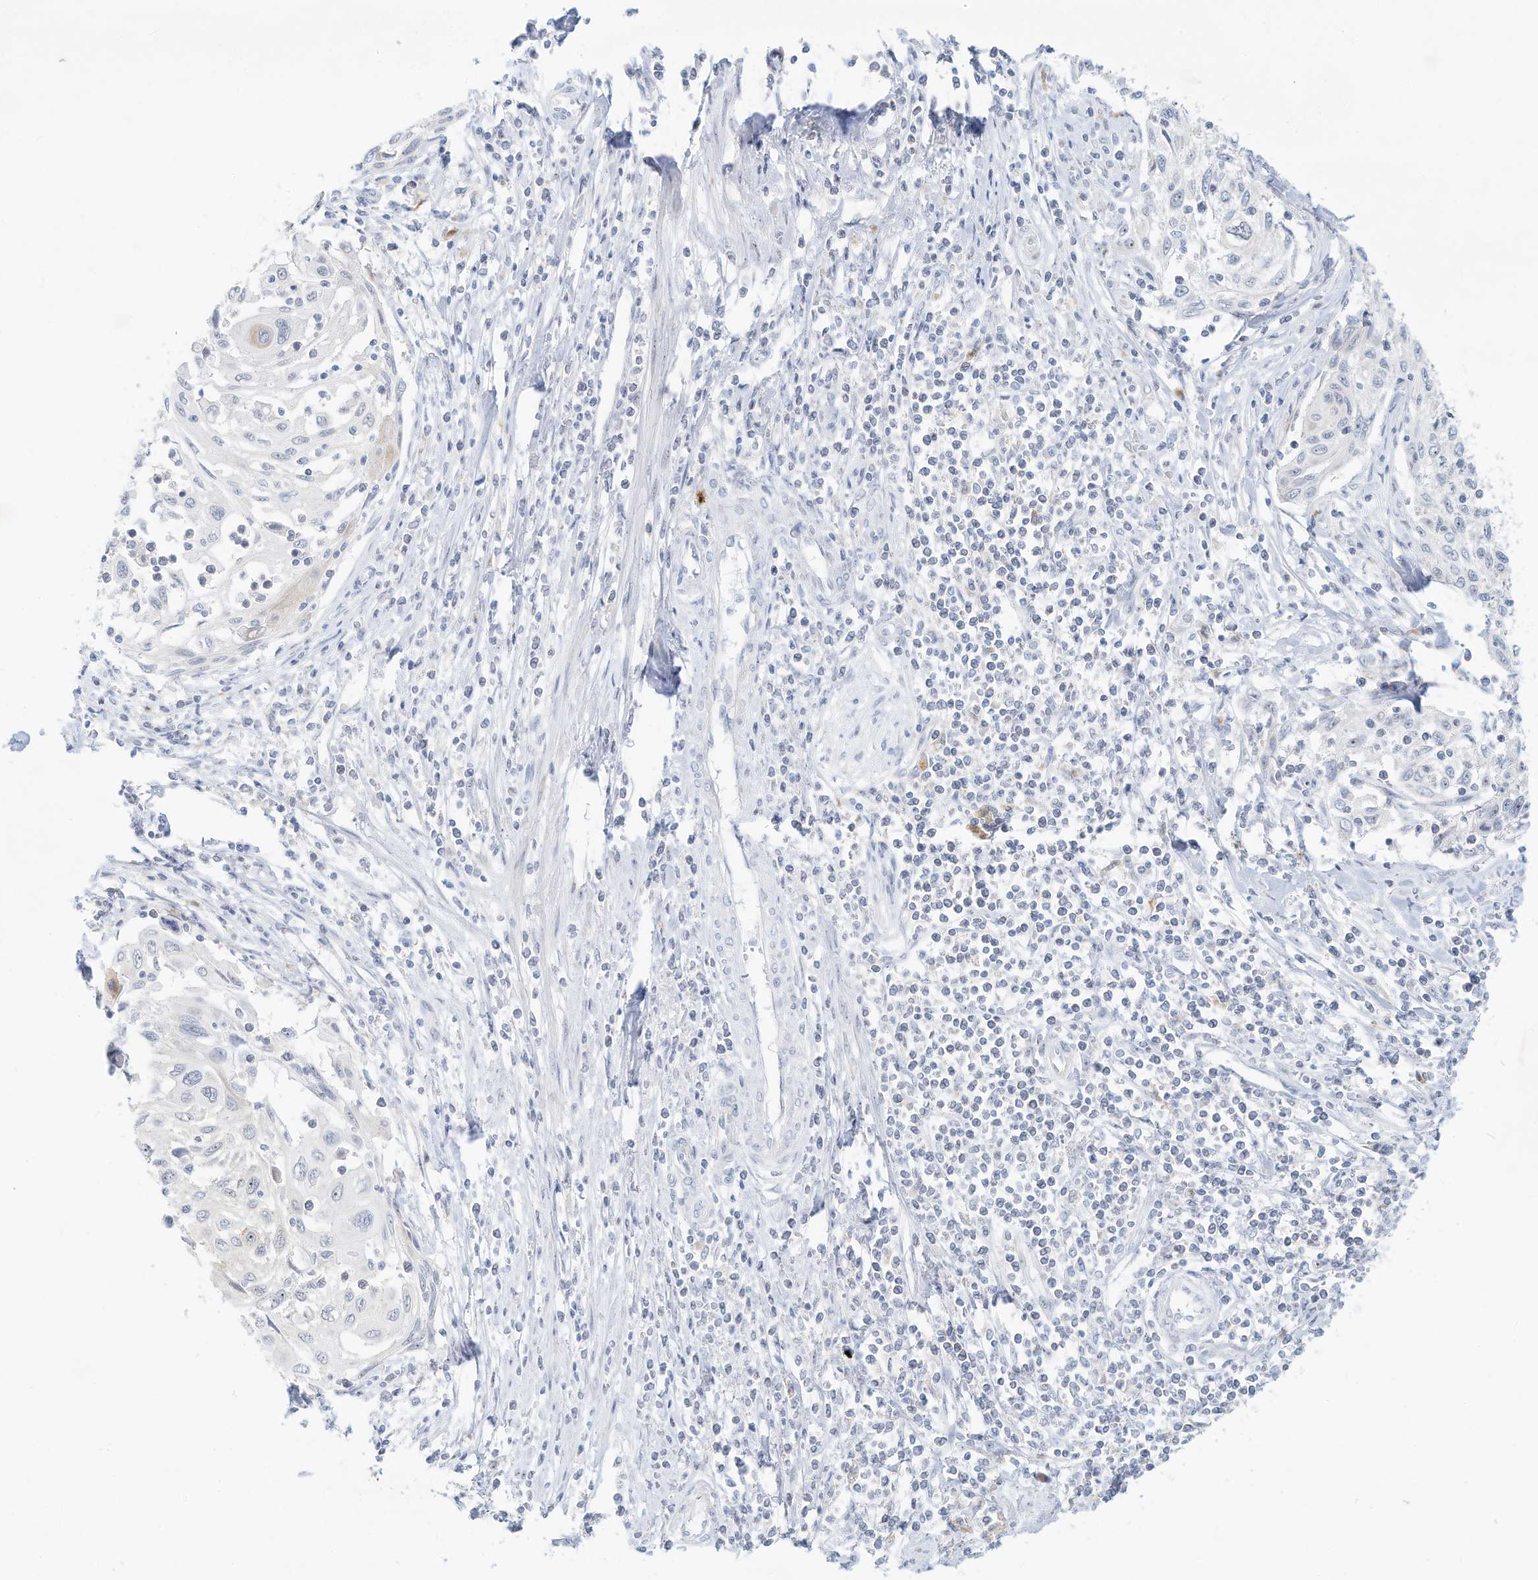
{"staining": {"intensity": "negative", "quantity": "none", "location": "none"}, "tissue": "cervical cancer", "cell_type": "Tumor cells", "image_type": "cancer", "snomed": [{"axis": "morphology", "description": "Squamous cell carcinoma, NOS"}, {"axis": "topography", "description": "Cervix"}], "caption": "Immunohistochemistry image of human cervical squamous cell carcinoma stained for a protein (brown), which displays no expression in tumor cells.", "gene": "PAK6", "patient": {"sex": "female", "age": 70}}